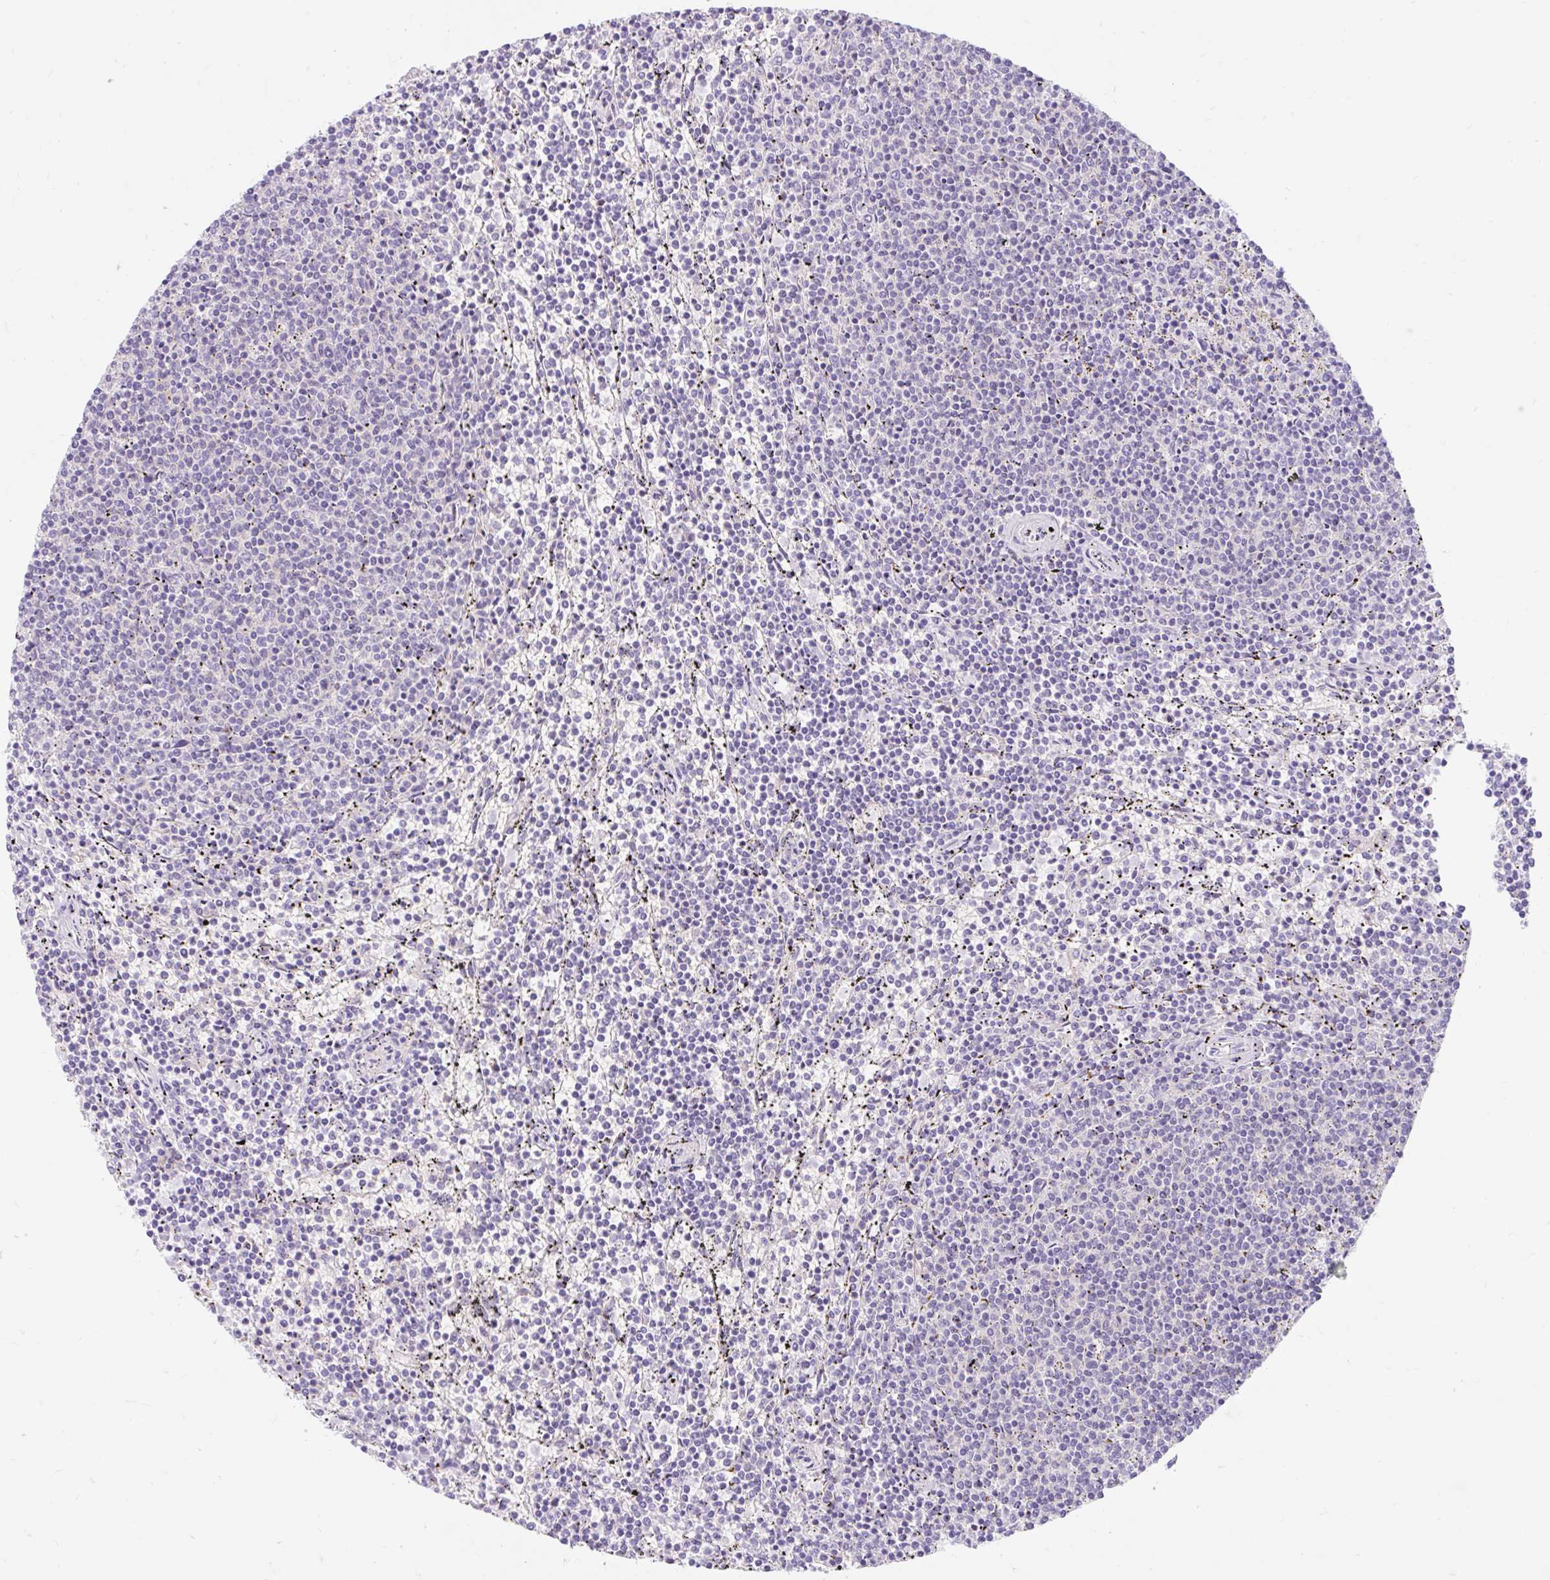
{"staining": {"intensity": "negative", "quantity": "none", "location": "none"}, "tissue": "lymphoma", "cell_type": "Tumor cells", "image_type": "cancer", "snomed": [{"axis": "morphology", "description": "Malignant lymphoma, non-Hodgkin's type, Low grade"}, {"axis": "topography", "description": "Spleen"}], "caption": "DAB (3,3'-diaminobenzidine) immunohistochemical staining of malignant lymphoma, non-Hodgkin's type (low-grade) demonstrates no significant positivity in tumor cells.", "gene": "SLC28A1", "patient": {"sex": "female", "age": 50}}